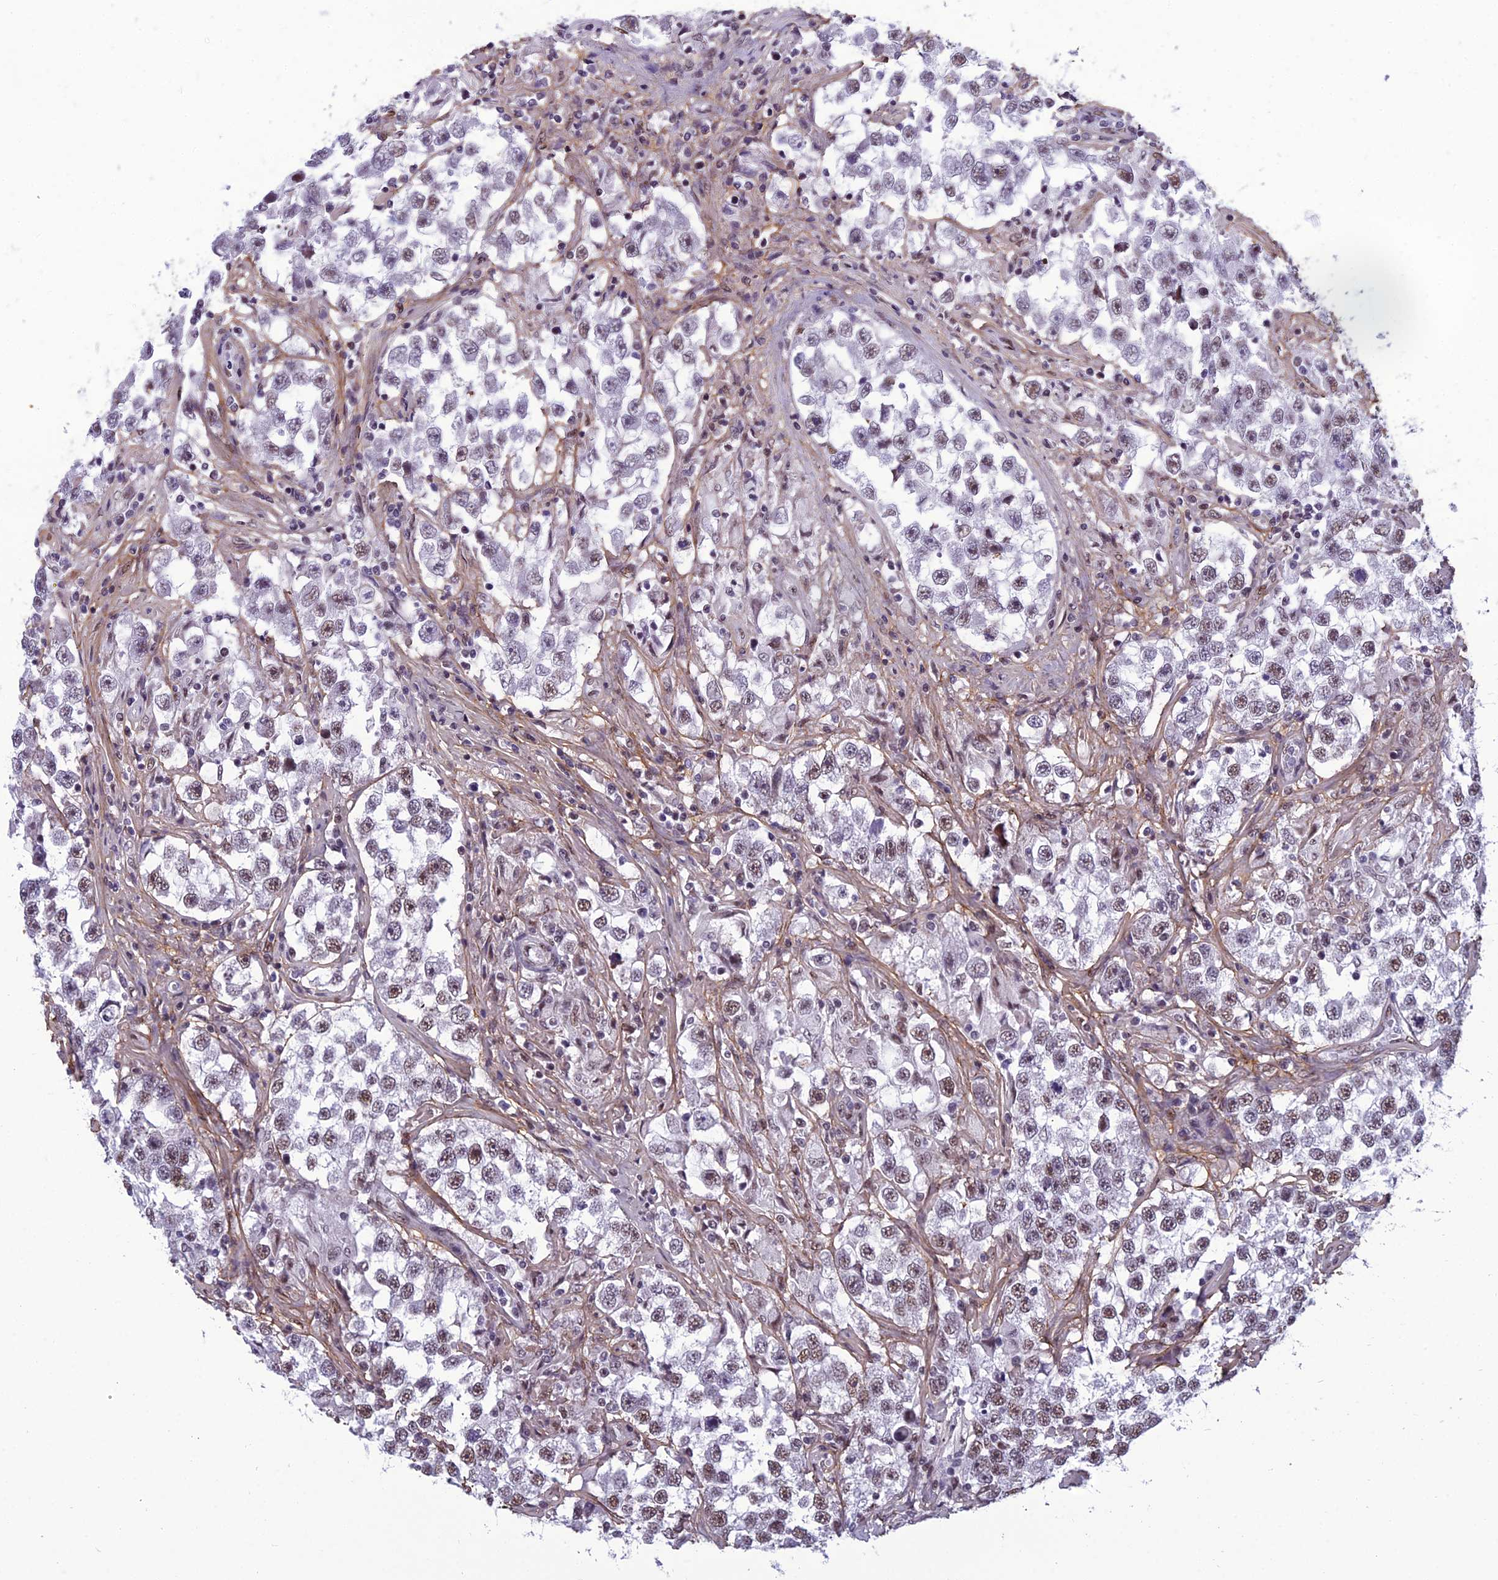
{"staining": {"intensity": "moderate", "quantity": "<25%", "location": "nuclear"}, "tissue": "testis cancer", "cell_type": "Tumor cells", "image_type": "cancer", "snomed": [{"axis": "morphology", "description": "Seminoma, NOS"}, {"axis": "topography", "description": "Testis"}], "caption": "Brown immunohistochemical staining in testis seminoma exhibits moderate nuclear staining in approximately <25% of tumor cells. Nuclei are stained in blue.", "gene": "RSRC1", "patient": {"sex": "male", "age": 46}}